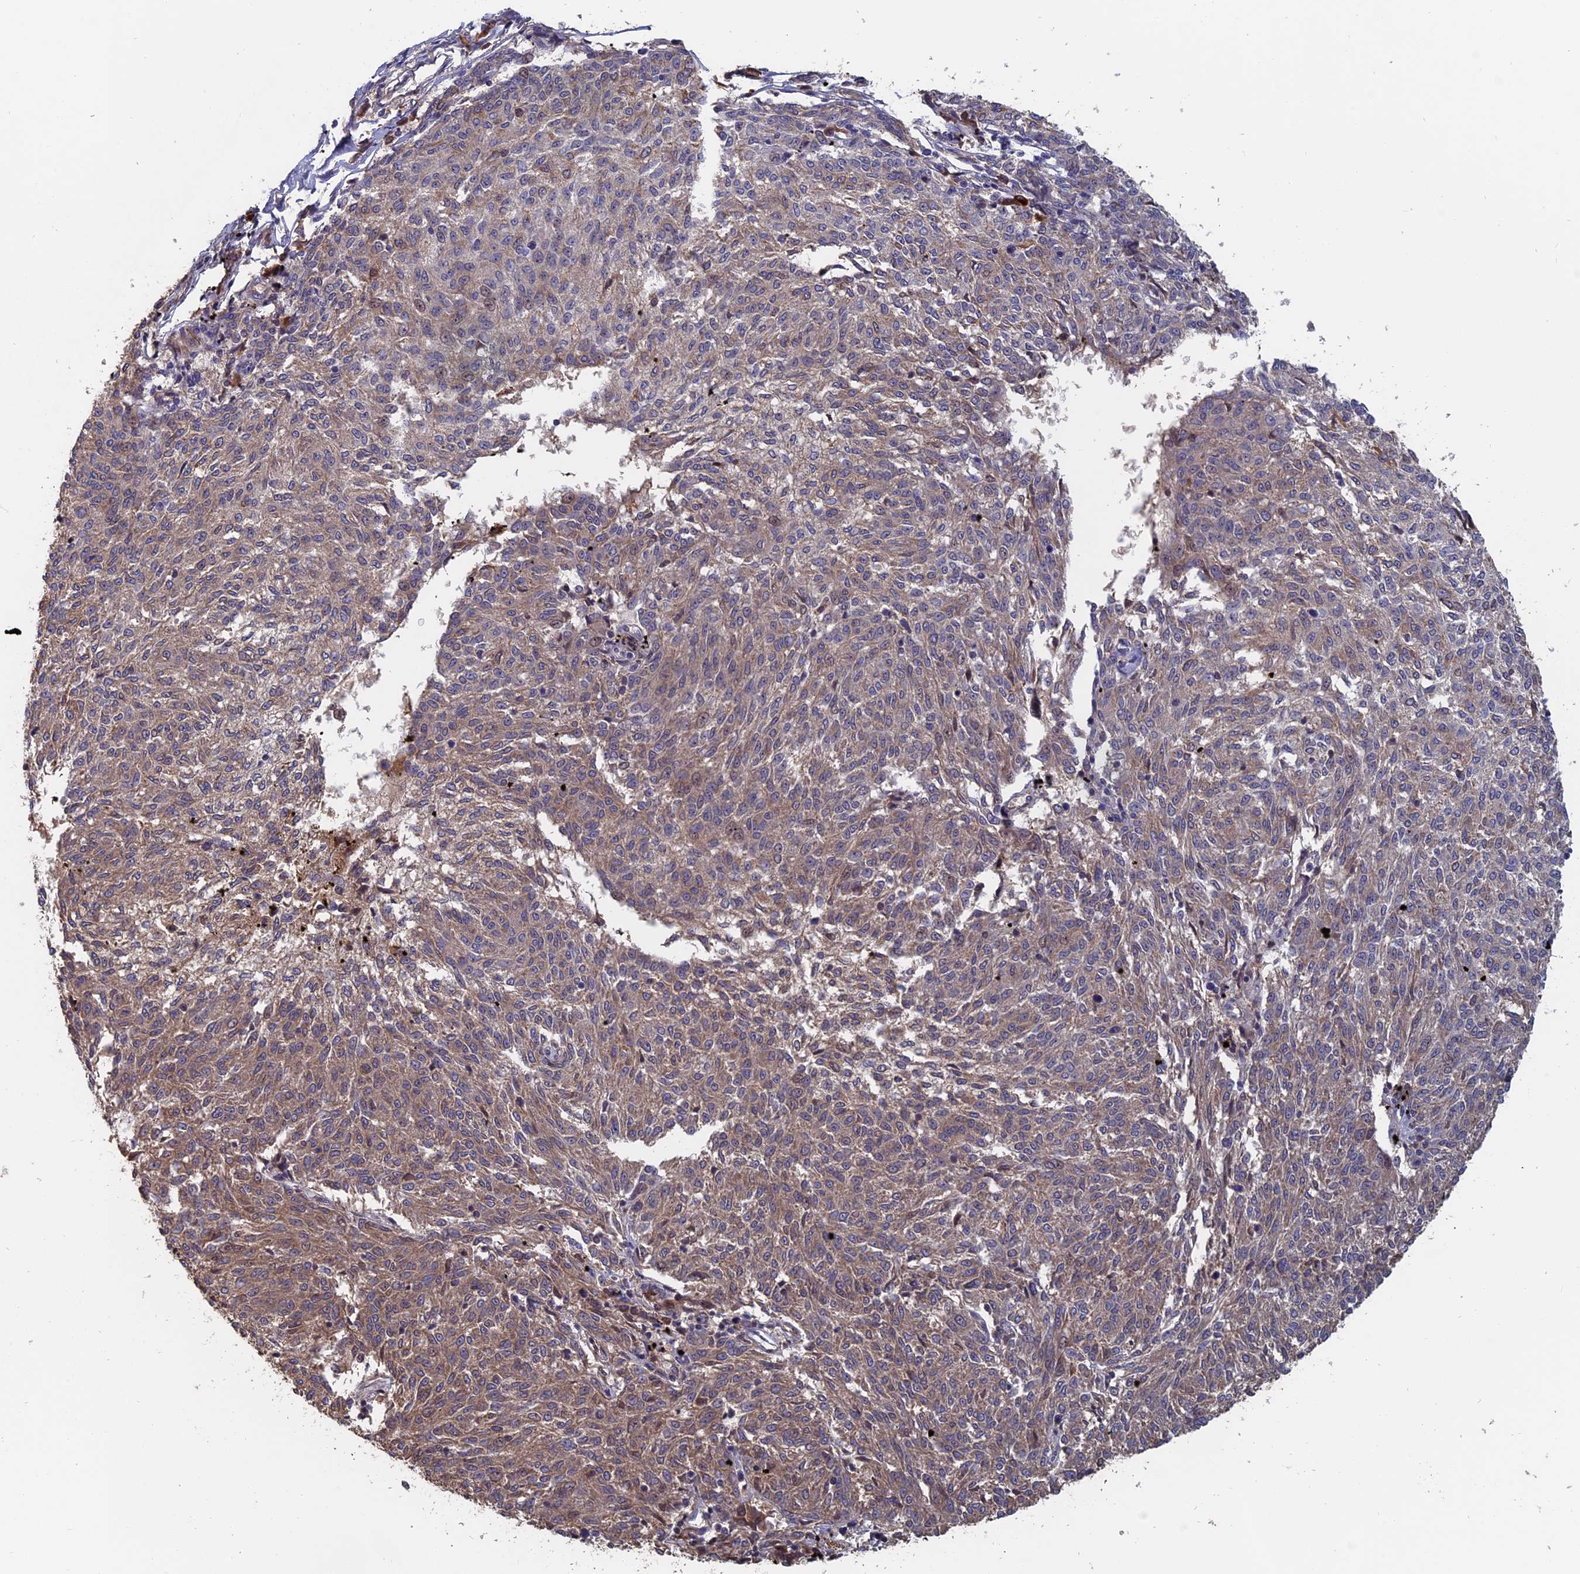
{"staining": {"intensity": "weak", "quantity": ">75%", "location": "cytoplasmic/membranous"}, "tissue": "melanoma", "cell_type": "Tumor cells", "image_type": "cancer", "snomed": [{"axis": "morphology", "description": "Malignant melanoma, NOS"}, {"axis": "topography", "description": "Skin"}], "caption": "Approximately >75% of tumor cells in melanoma exhibit weak cytoplasmic/membranous protein staining as visualized by brown immunohistochemical staining.", "gene": "SLC33A1", "patient": {"sex": "female", "age": 72}}